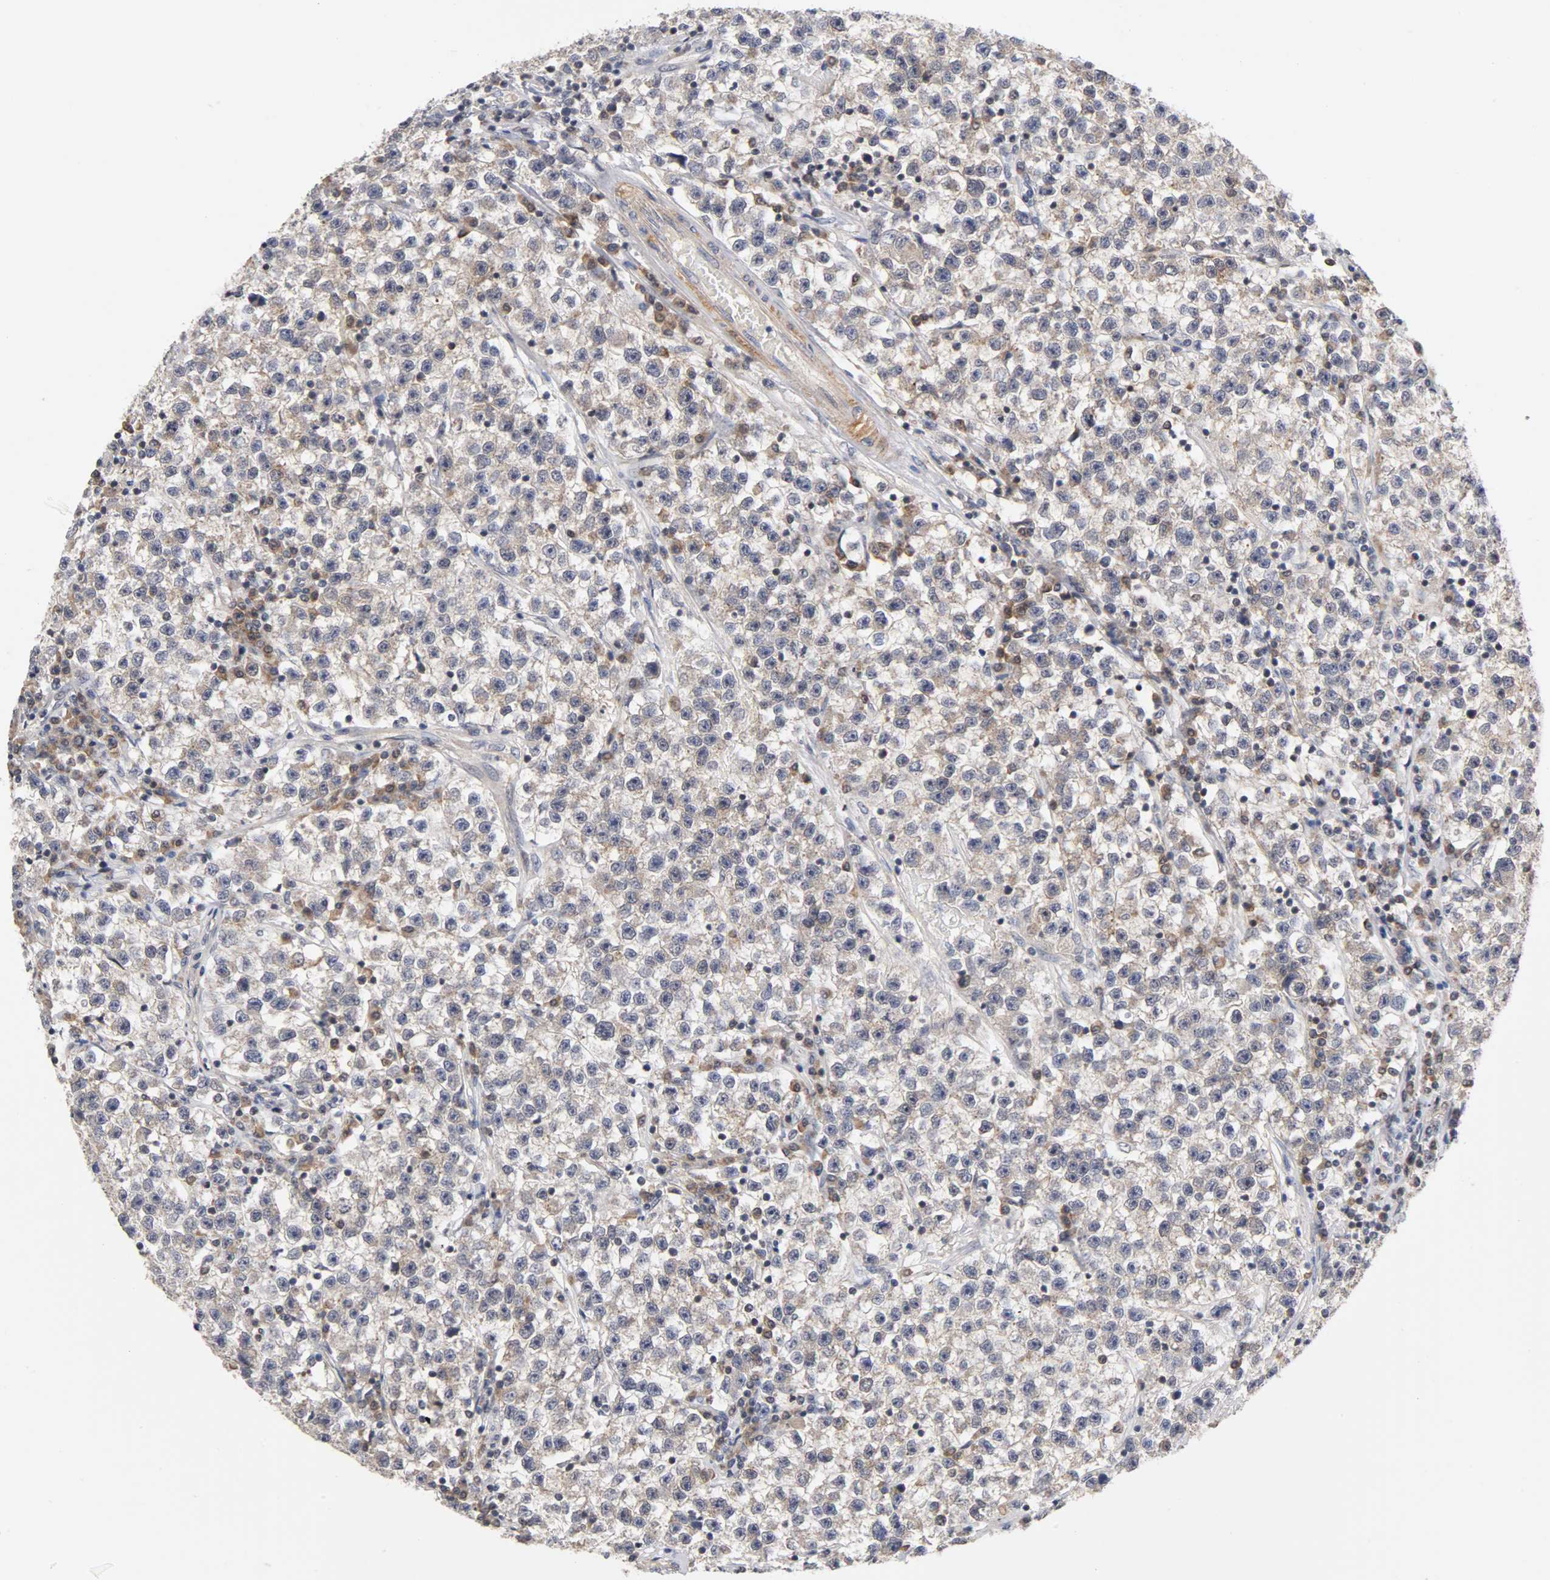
{"staining": {"intensity": "negative", "quantity": "none", "location": "none"}, "tissue": "testis cancer", "cell_type": "Tumor cells", "image_type": "cancer", "snomed": [{"axis": "morphology", "description": "Seminoma, NOS"}, {"axis": "topography", "description": "Testis"}], "caption": "High magnification brightfield microscopy of seminoma (testis) stained with DAB (3,3'-diaminobenzidine) (brown) and counterstained with hematoxylin (blue): tumor cells show no significant positivity. (Stains: DAB (3,3'-diaminobenzidine) immunohistochemistry with hematoxylin counter stain, Microscopy: brightfield microscopy at high magnification).", "gene": "UBE2M", "patient": {"sex": "male", "age": 22}}